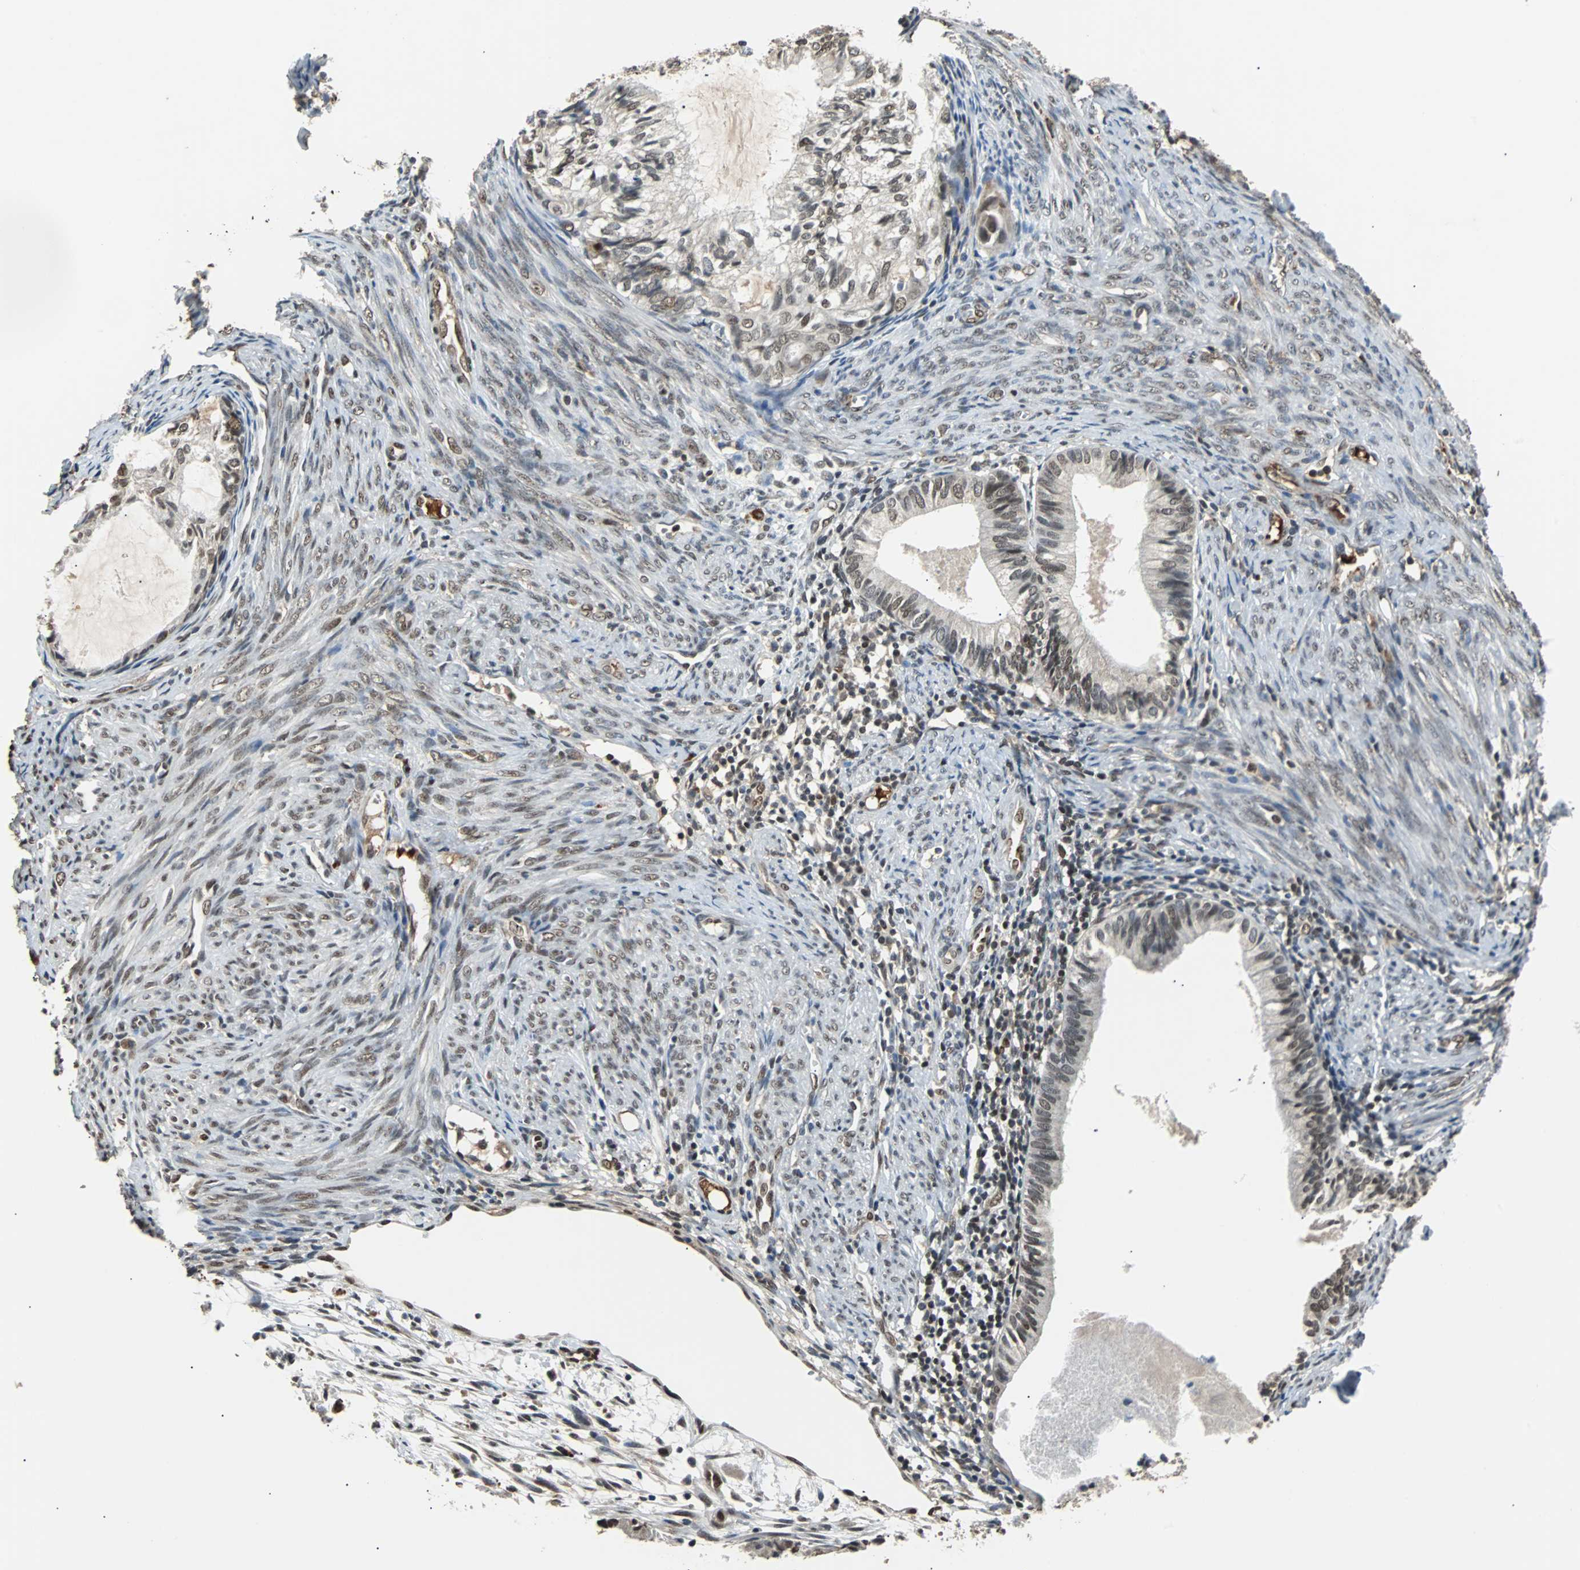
{"staining": {"intensity": "weak", "quantity": "25%-75%", "location": "nuclear"}, "tissue": "cervical cancer", "cell_type": "Tumor cells", "image_type": "cancer", "snomed": [{"axis": "morphology", "description": "Normal tissue, NOS"}, {"axis": "morphology", "description": "Adenocarcinoma, NOS"}, {"axis": "topography", "description": "Cervix"}, {"axis": "topography", "description": "Endometrium"}], "caption": "Immunohistochemical staining of adenocarcinoma (cervical) exhibits weak nuclear protein positivity in about 25%-75% of tumor cells.", "gene": "PHC1", "patient": {"sex": "female", "age": 86}}